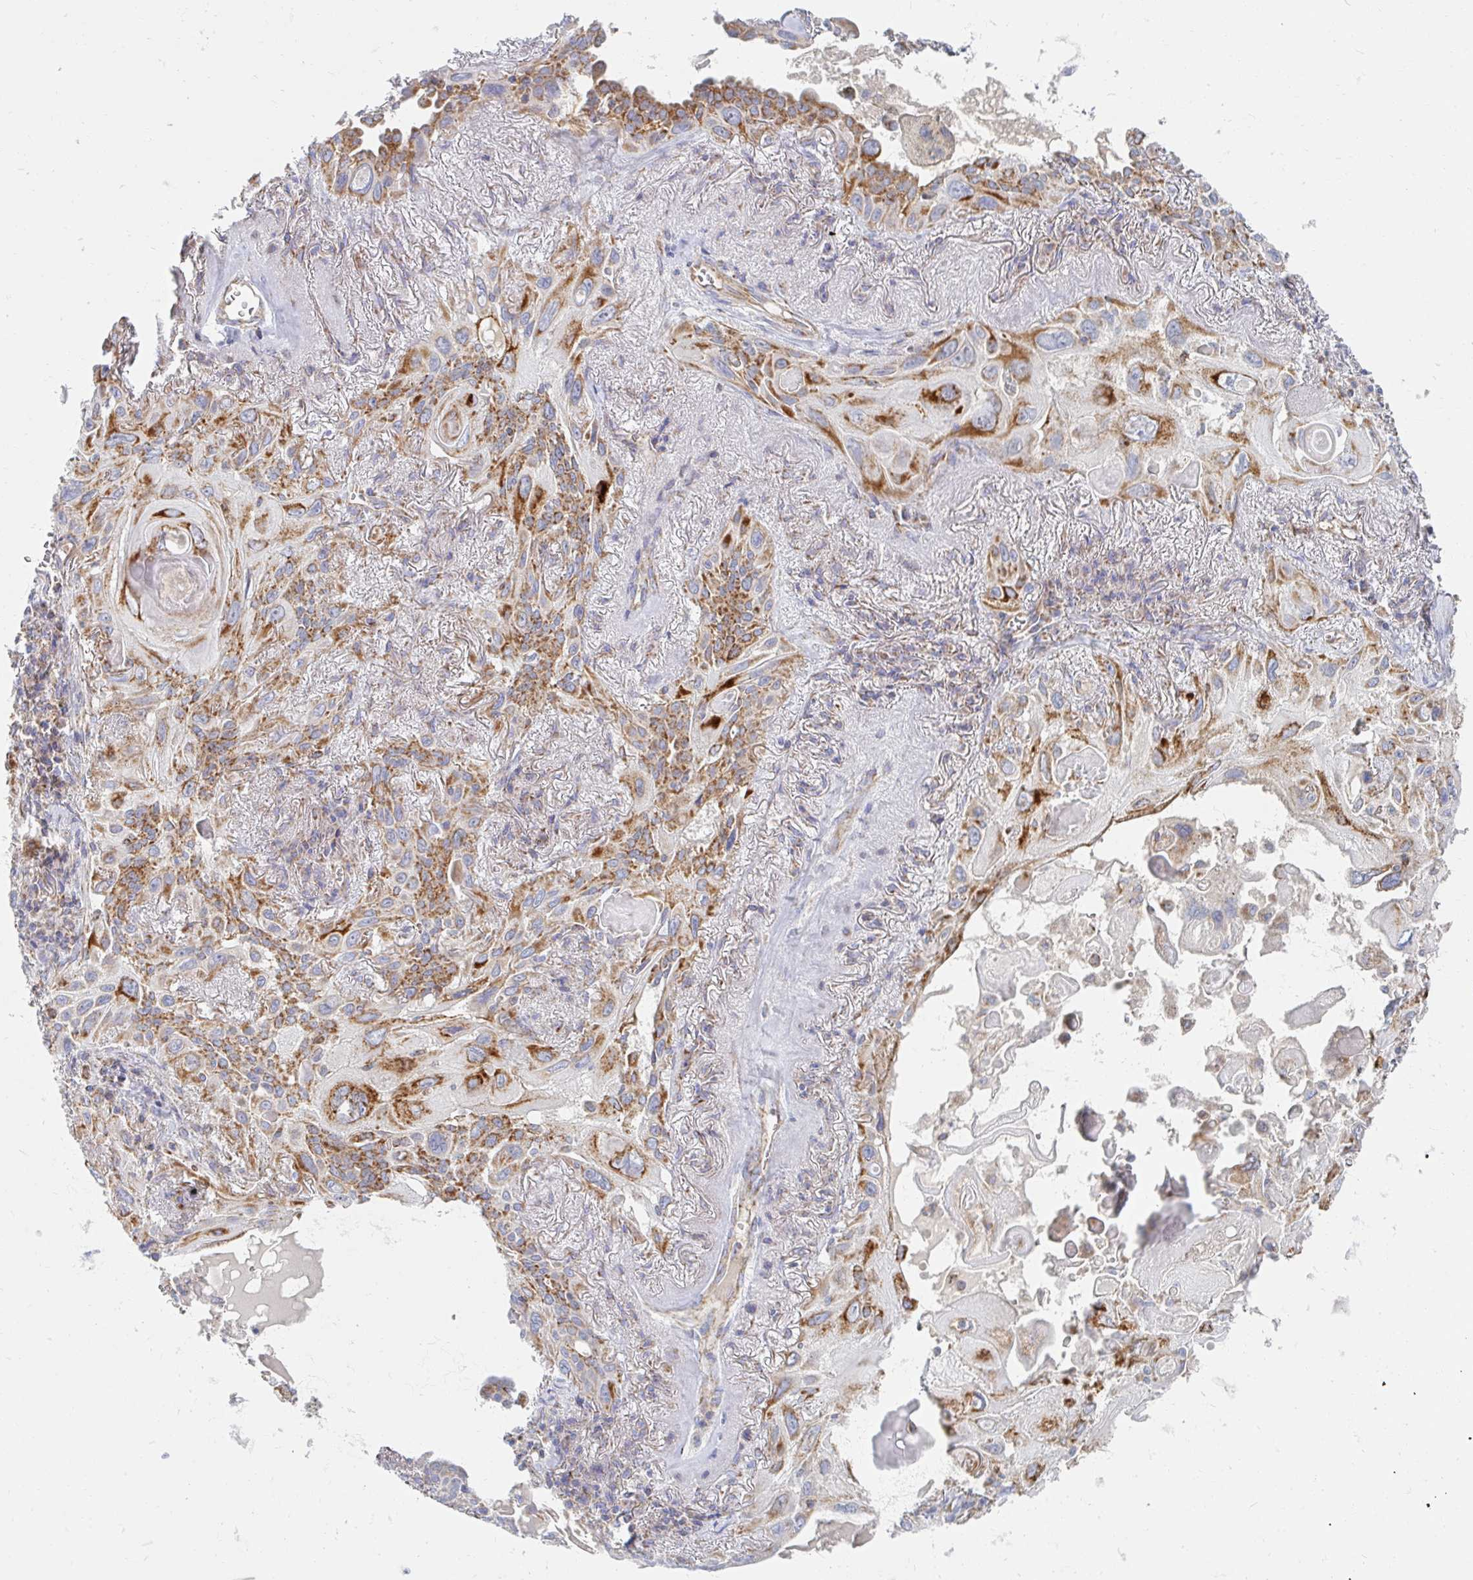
{"staining": {"intensity": "moderate", "quantity": ">75%", "location": "cytoplasmic/membranous"}, "tissue": "lung cancer", "cell_type": "Tumor cells", "image_type": "cancer", "snomed": [{"axis": "morphology", "description": "Squamous cell carcinoma, NOS"}, {"axis": "topography", "description": "Lung"}], "caption": "A brown stain highlights moderate cytoplasmic/membranous positivity of a protein in human squamous cell carcinoma (lung) tumor cells. (IHC, brightfield microscopy, high magnification).", "gene": "MAVS", "patient": {"sex": "male", "age": 79}}